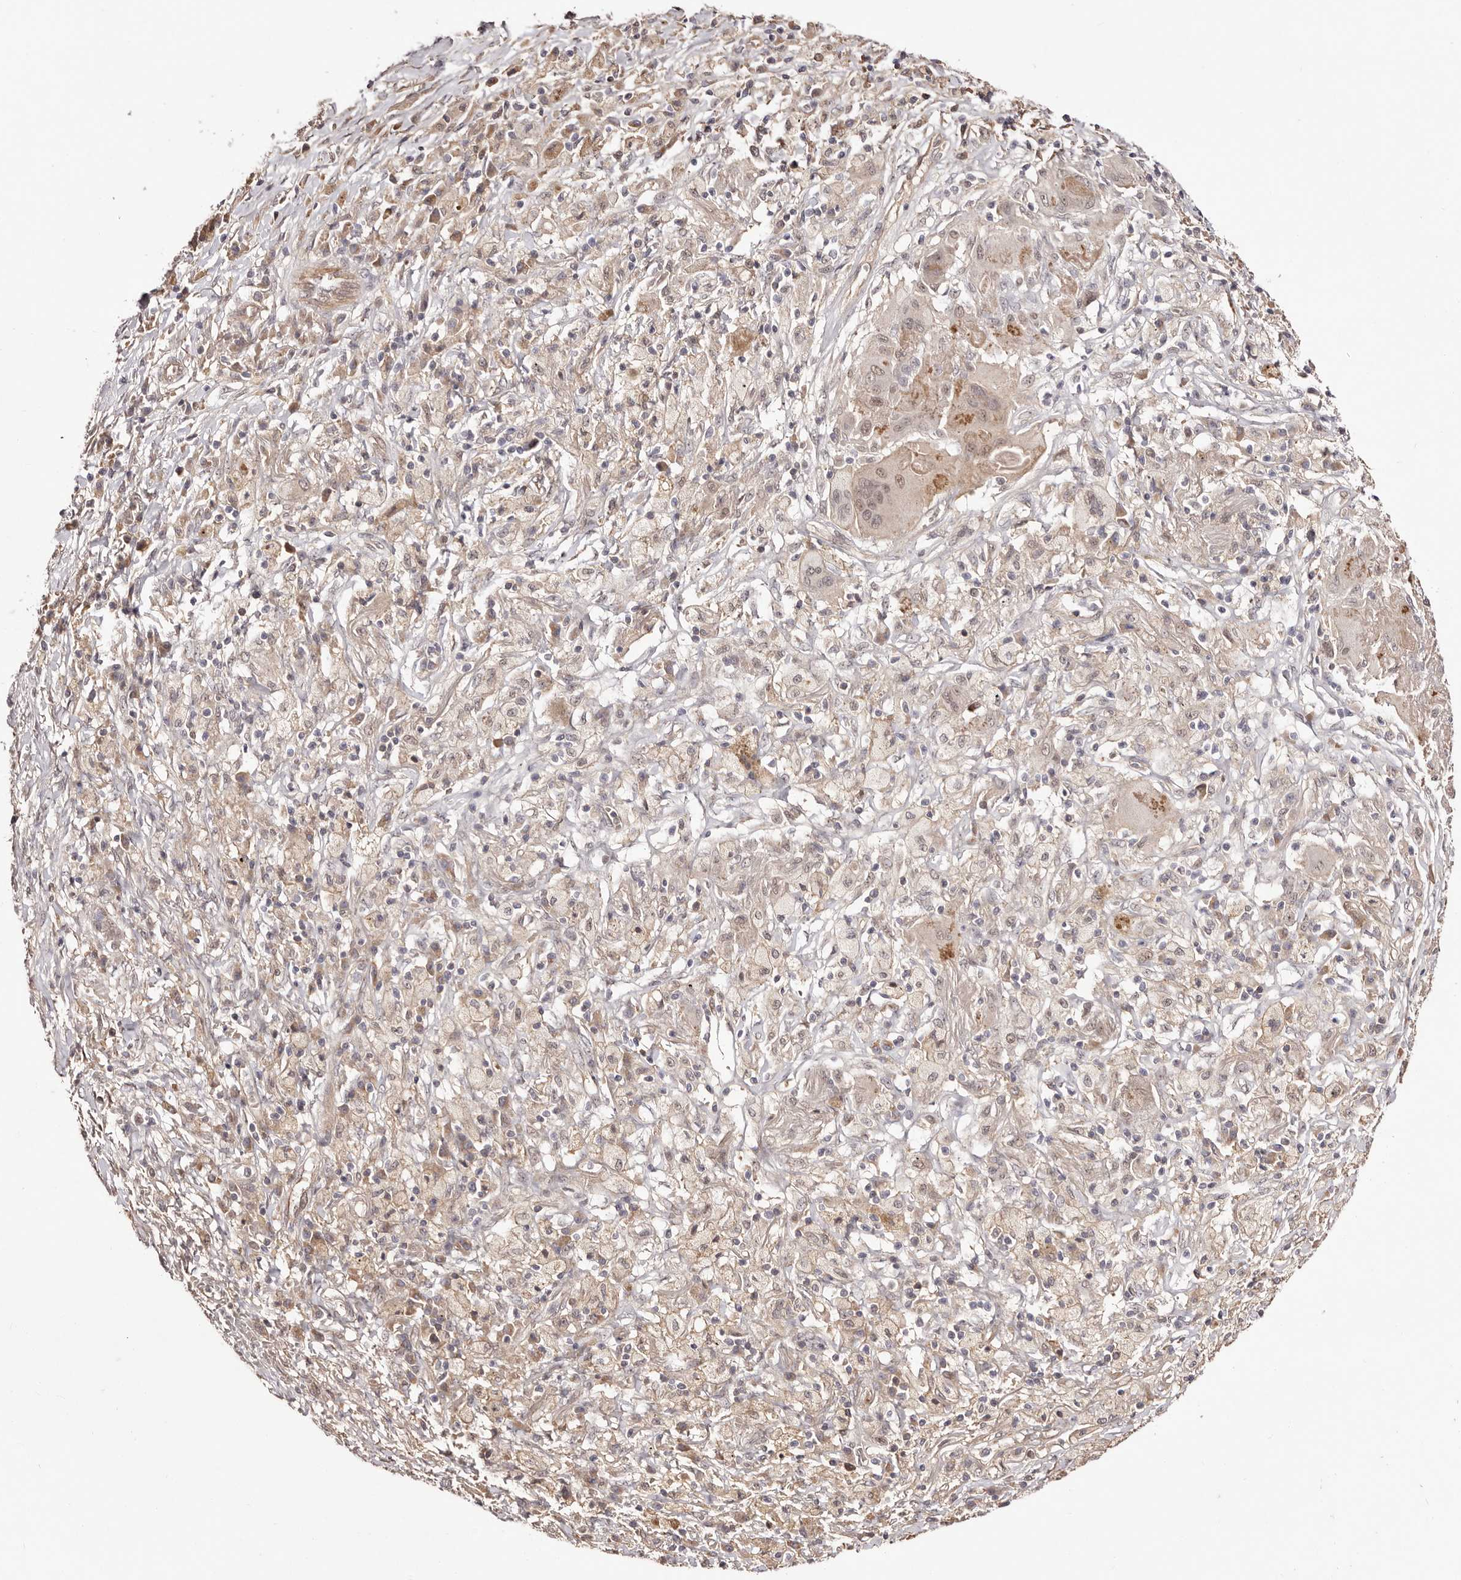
{"staining": {"intensity": "weak", "quantity": "<25%", "location": "nuclear"}, "tissue": "lung cancer", "cell_type": "Tumor cells", "image_type": "cancer", "snomed": [{"axis": "morphology", "description": "Squamous cell carcinoma, NOS"}, {"axis": "topography", "description": "Lung"}], "caption": "IHC of squamous cell carcinoma (lung) reveals no positivity in tumor cells. (Brightfield microscopy of DAB (3,3'-diaminobenzidine) immunohistochemistry (IHC) at high magnification).", "gene": "EGR3", "patient": {"sex": "male", "age": 61}}